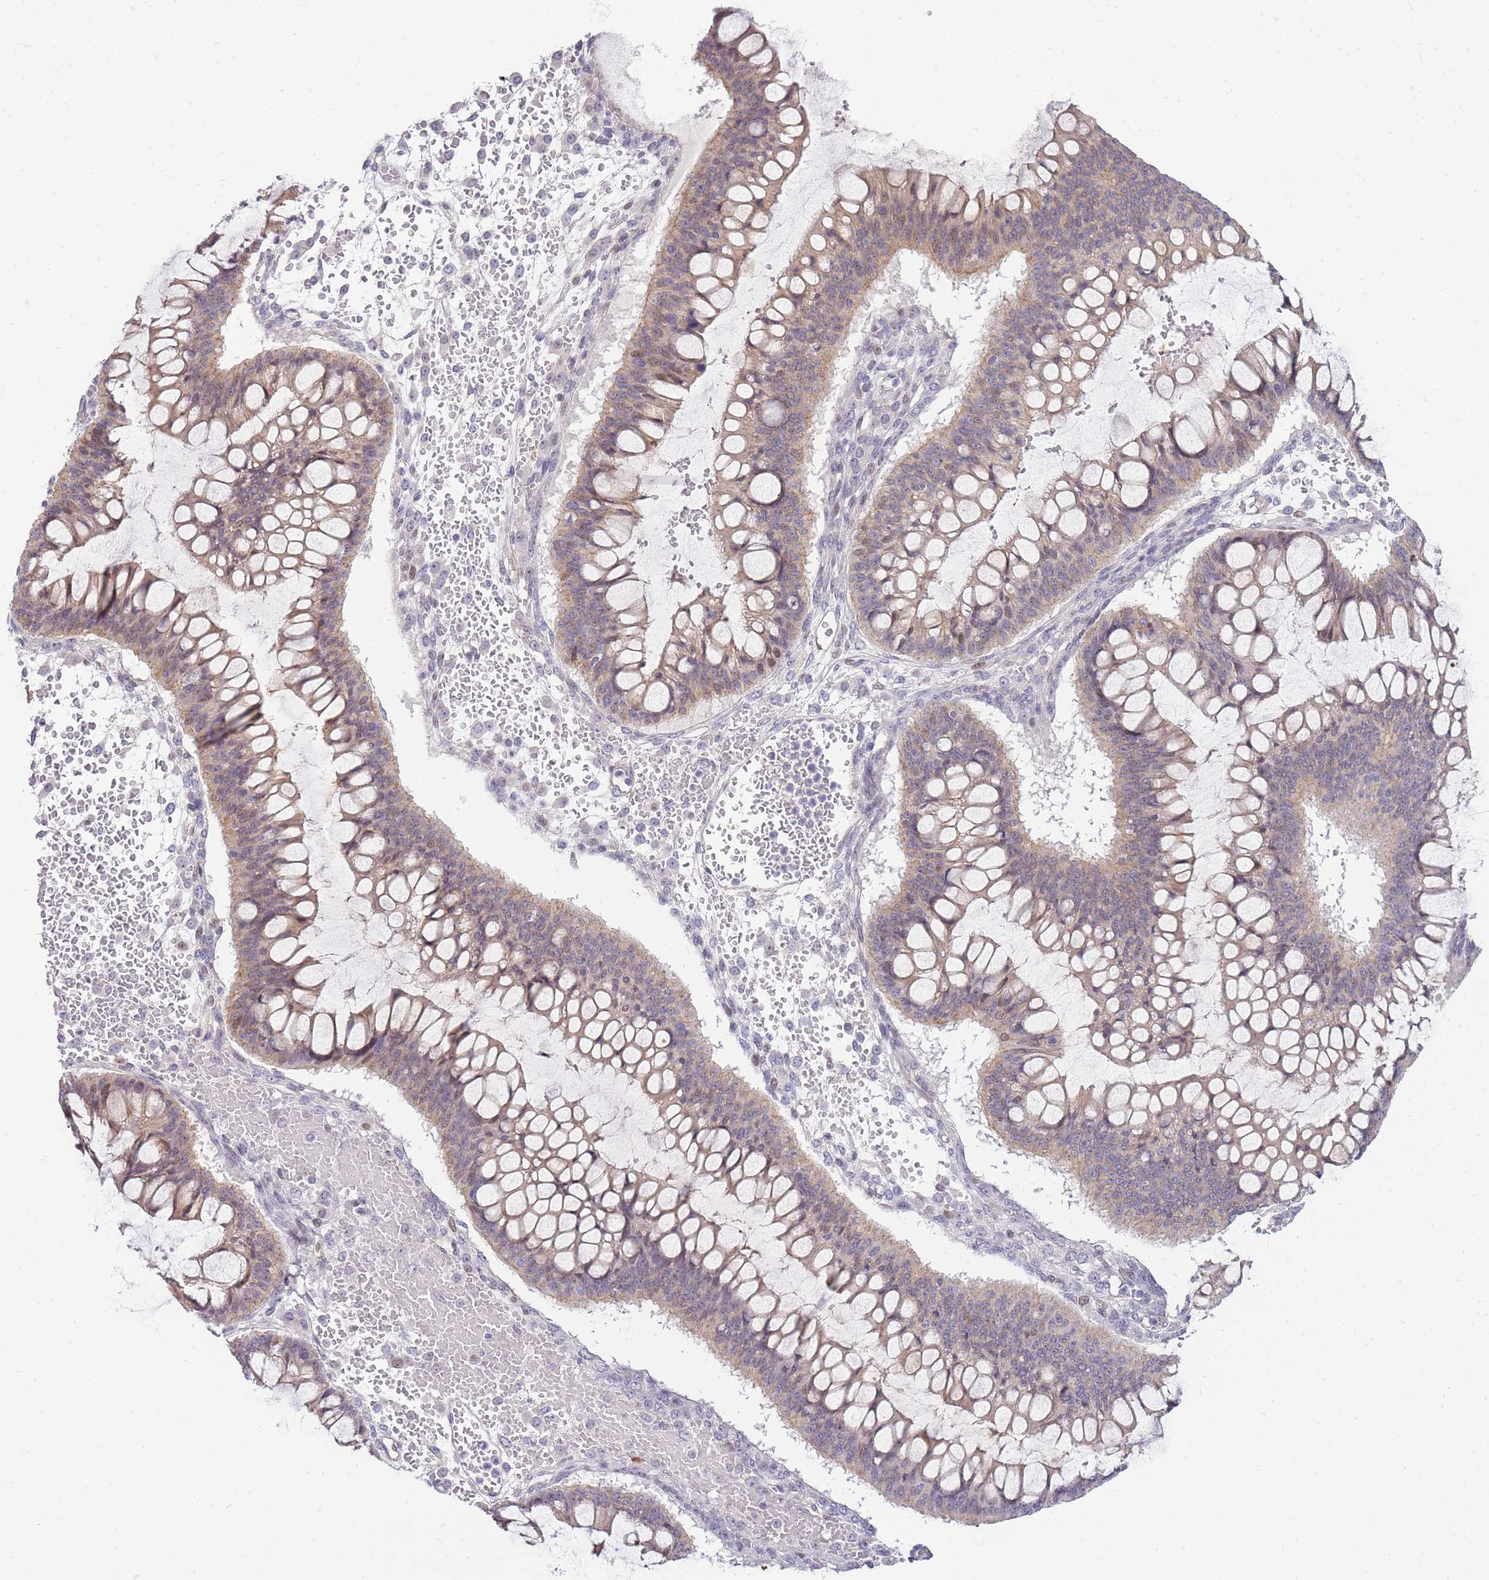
{"staining": {"intensity": "weak", "quantity": "<25%", "location": "cytoplasmic/membranous"}, "tissue": "ovarian cancer", "cell_type": "Tumor cells", "image_type": "cancer", "snomed": [{"axis": "morphology", "description": "Cystadenocarcinoma, mucinous, NOS"}, {"axis": "topography", "description": "Ovary"}], "caption": "High power microscopy micrograph of an immunohistochemistry image of ovarian cancer, revealing no significant expression in tumor cells.", "gene": "CLBA1", "patient": {"sex": "female", "age": 73}}